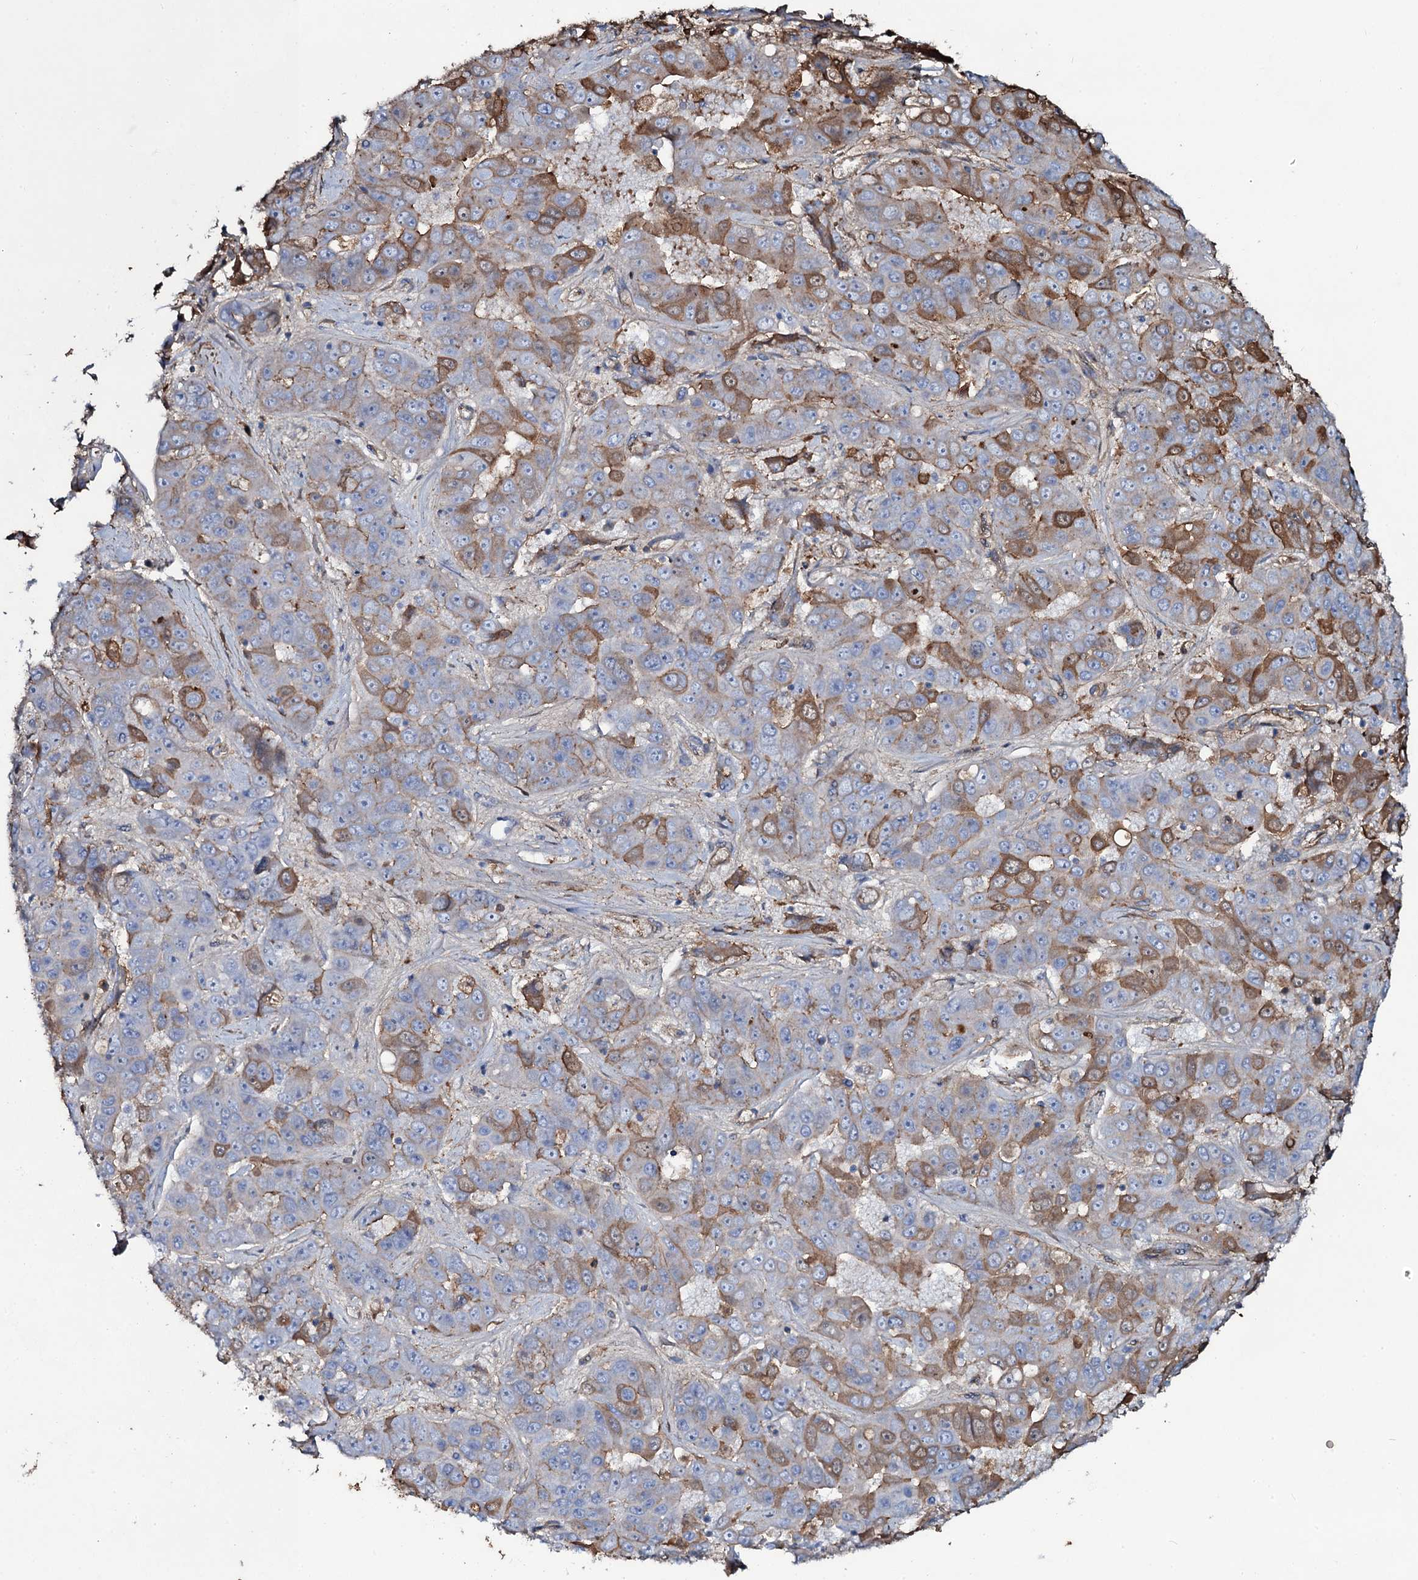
{"staining": {"intensity": "moderate", "quantity": "25%-75%", "location": "cytoplasmic/membranous"}, "tissue": "liver cancer", "cell_type": "Tumor cells", "image_type": "cancer", "snomed": [{"axis": "morphology", "description": "Cholangiocarcinoma"}, {"axis": "topography", "description": "Liver"}], "caption": "A brown stain highlights moderate cytoplasmic/membranous expression of a protein in liver cholangiocarcinoma tumor cells.", "gene": "EDN1", "patient": {"sex": "female", "age": 52}}